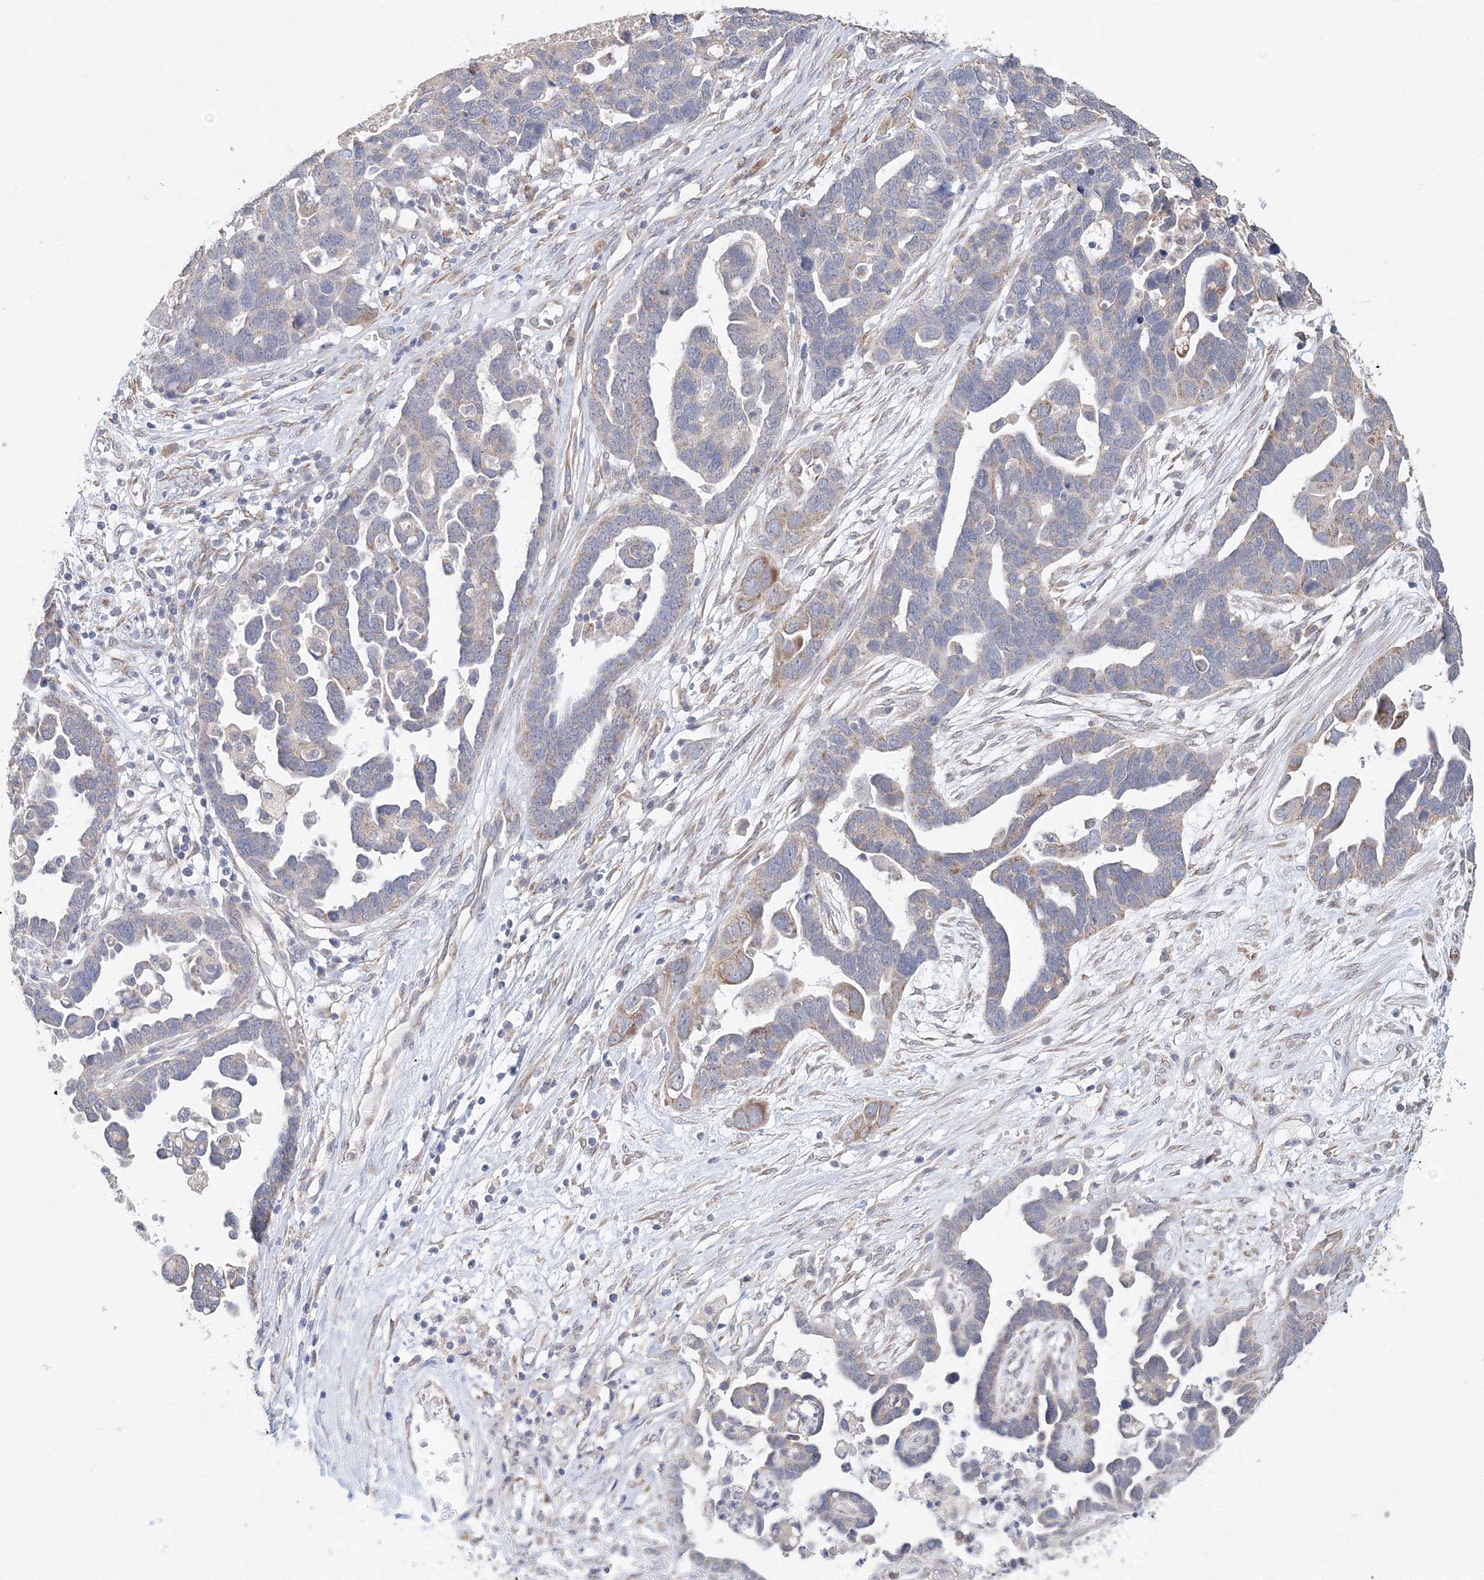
{"staining": {"intensity": "weak", "quantity": "<25%", "location": "cytoplasmic/membranous"}, "tissue": "ovarian cancer", "cell_type": "Tumor cells", "image_type": "cancer", "snomed": [{"axis": "morphology", "description": "Cystadenocarcinoma, serous, NOS"}, {"axis": "topography", "description": "Ovary"}], "caption": "Tumor cells are negative for protein expression in human serous cystadenocarcinoma (ovarian).", "gene": "DHRS12", "patient": {"sex": "female", "age": 54}}